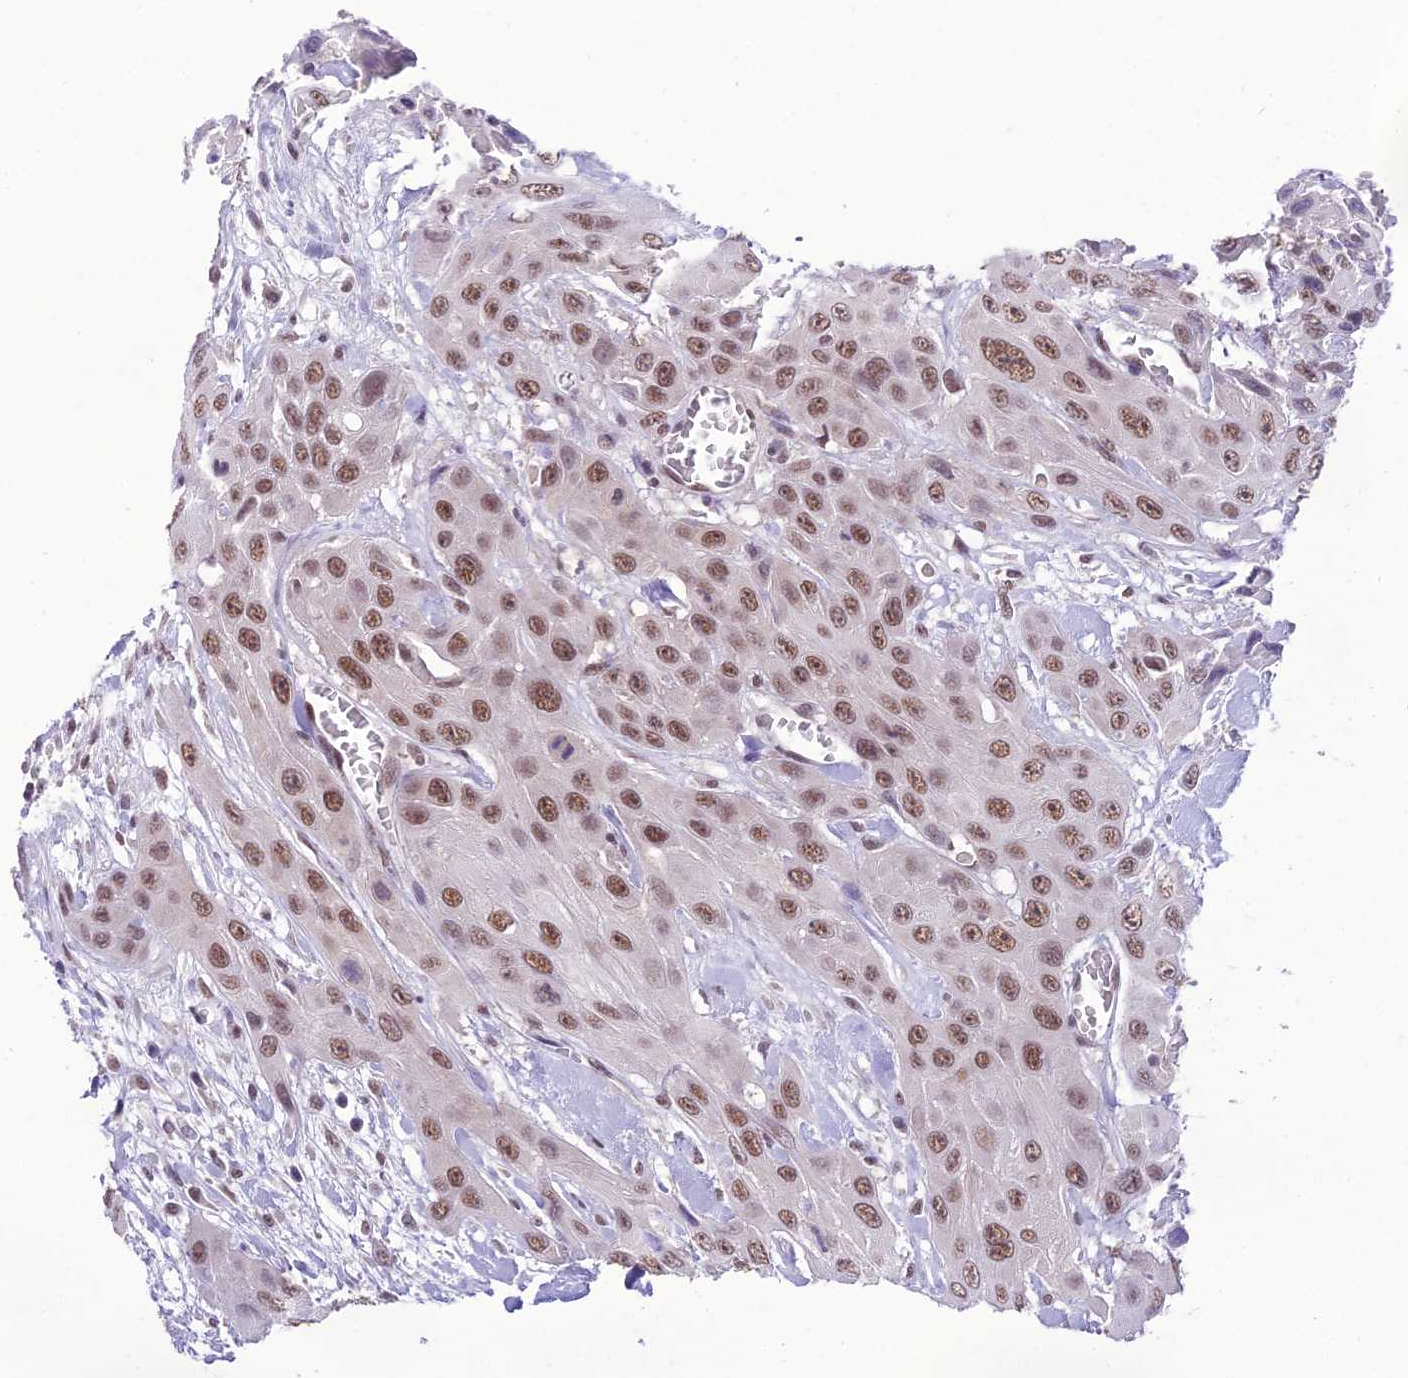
{"staining": {"intensity": "moderate", "quantity": ">75%", "location": "nuclear"}, "tissue": "head and neck cancer", "cell_type": "Tumor cells", "image_type": "cancer", "snomed": [{"axis": "morphology", "description": "Squamous cell carcinoma, NOS"}, {"axis": "topography", "description": "Head-Neck"}], "caption": "Squamous cell carcinoma (head and neck) was stained to show a protein in brown. There is medium levels of moderate nuclear staining in about >75% of tumor cells.", "gene": "SH3RF3", "patient": {"sex": "male", "age": 81}}